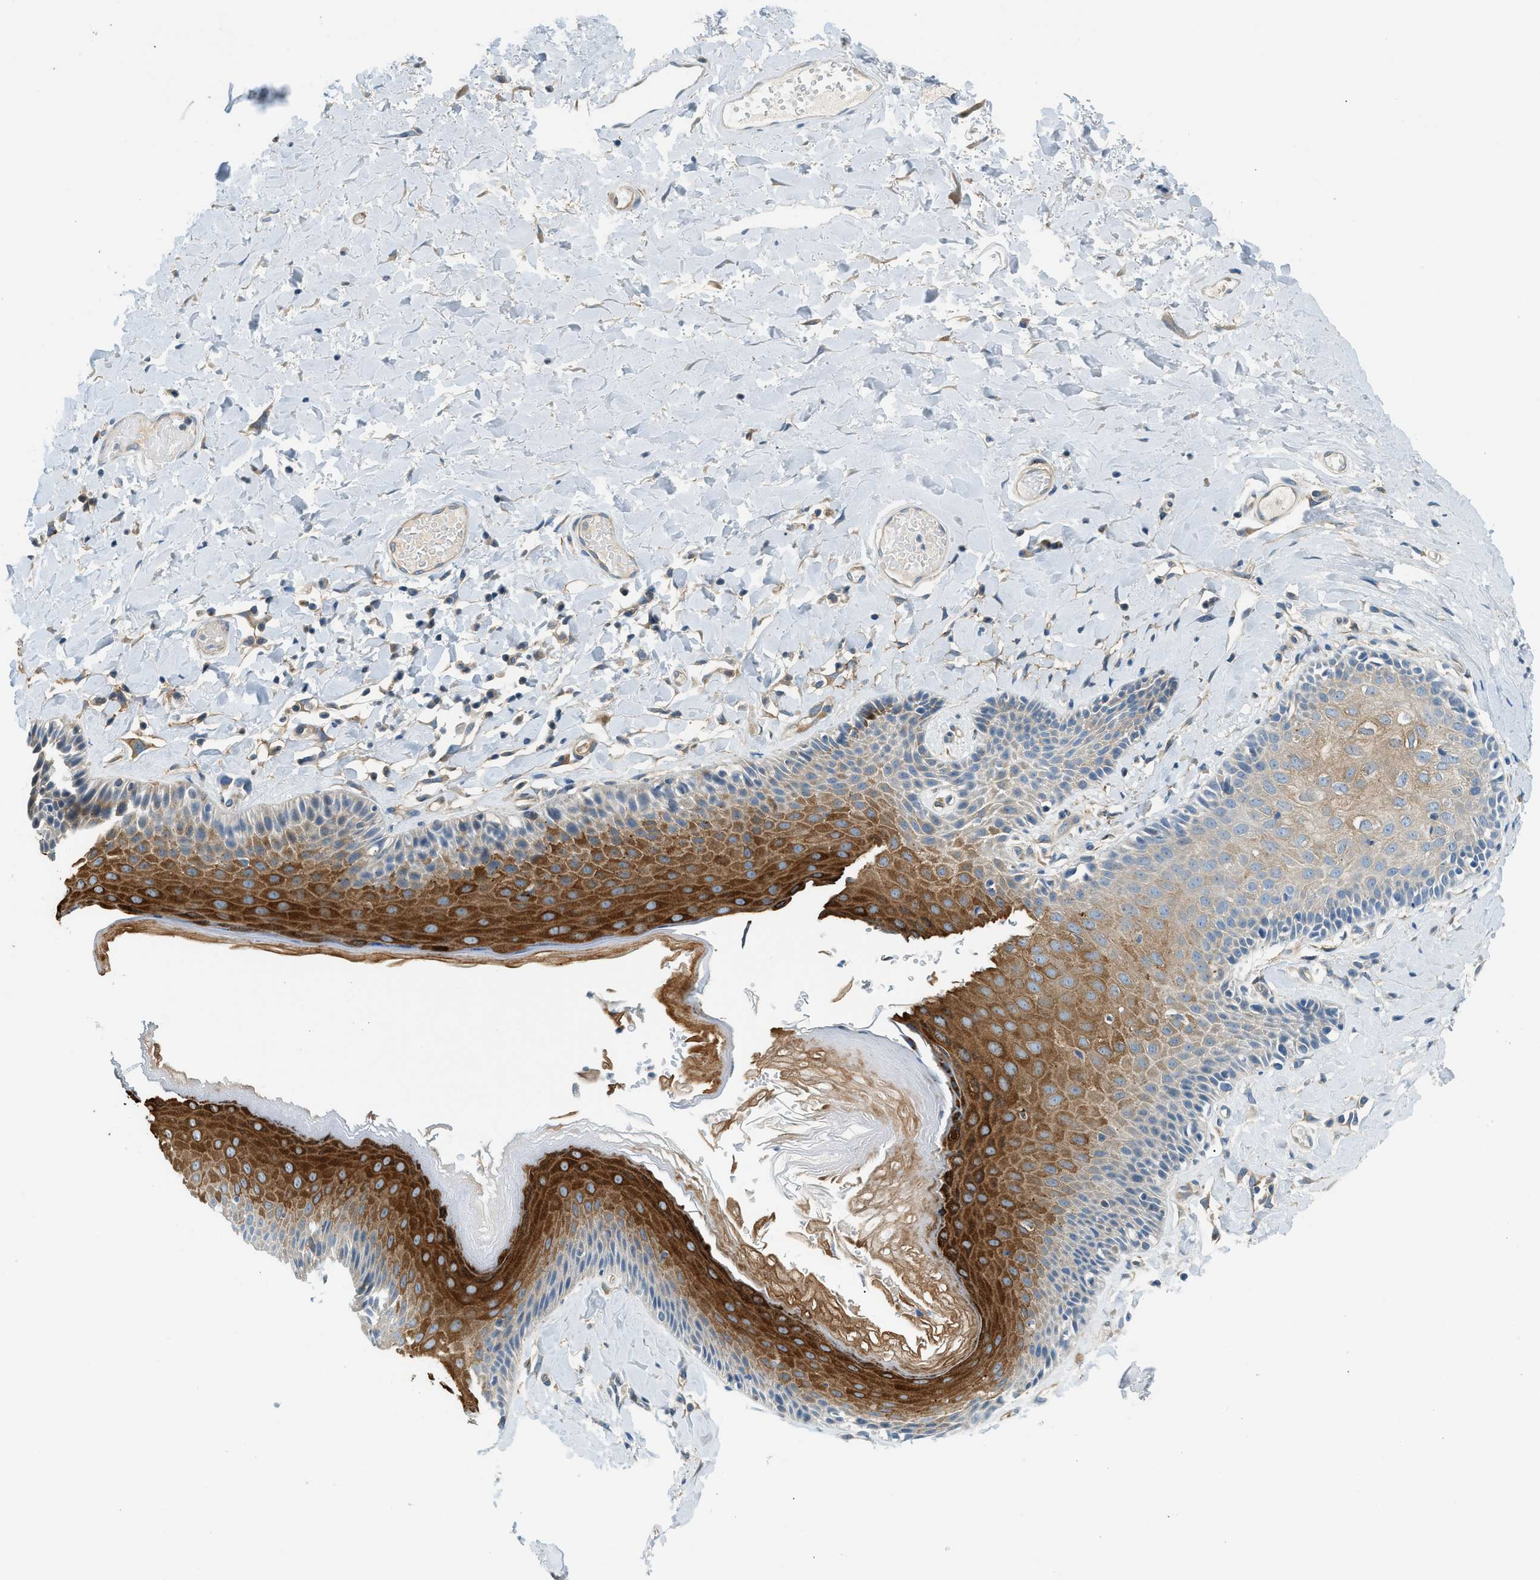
{"staining": {"intensity": "strong", "quantity": "25%-75%", "location": "cytoplasmic/membranous"}, "tissue": "skin", "cell_type": "Epidermal cells", "image_type": "normal", "snomed": [{"axis": "morphology", "description": "Normal tissue, NOS"}, {"axis": "topography", "description": "Anal"}], "caption": "An image showing strong cytoplasmic/membranous expression in approximately 25%-75% of epidermal cells in benign skin, as visualized by brown immunohistochemical staining.", "gene": "ZNF367", "patient": {"sex": "male", "age": 69}}